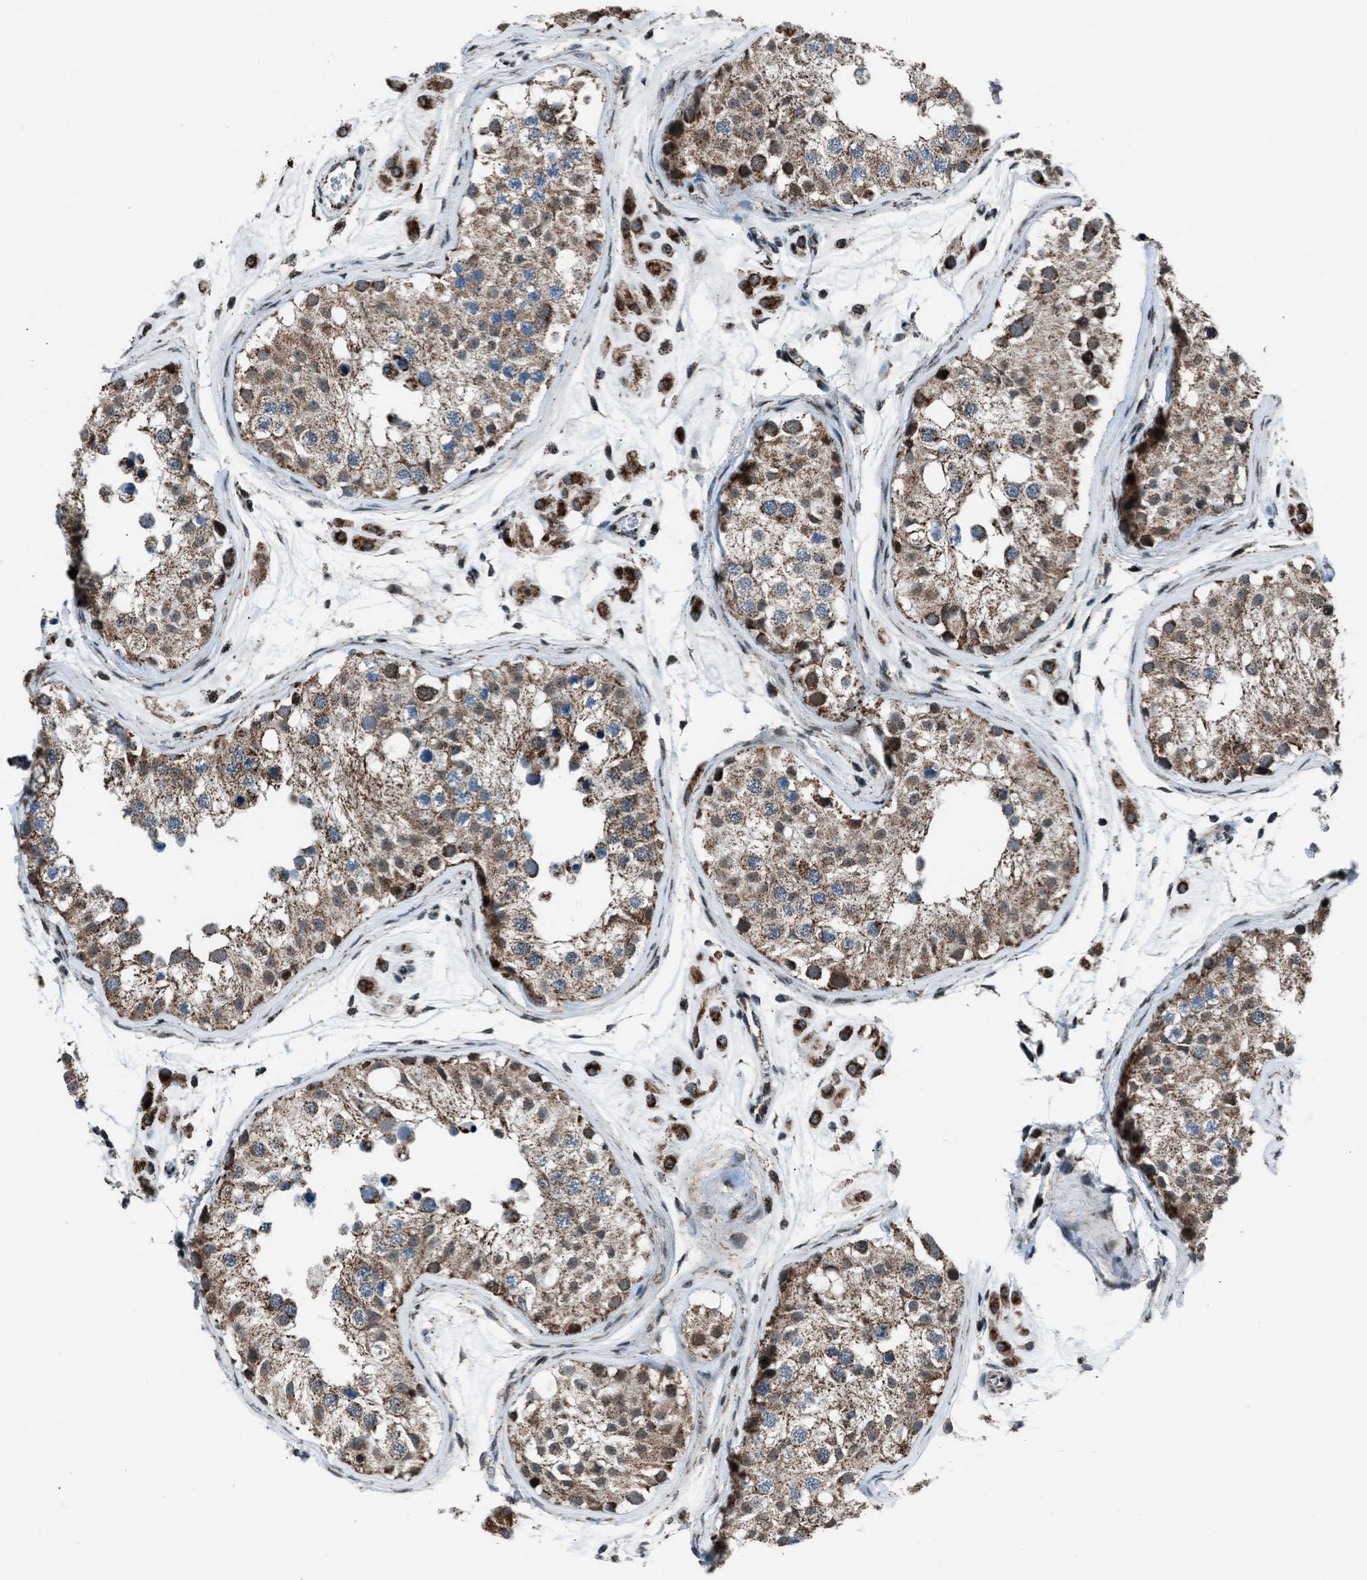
{"staining": {"intensity": "moderate", "quantity": ">75%", "location": "cytoplasmic/membranous,nuclear"}, "tissue": "testis", "cell_type": "Cells in seminiferous ducts", "image_type": "normal", "snomed": [{"axis": "morphology", "description": "Normal tissue, NOS"}, {"axis": "morphology", "description": "Adenocarcinoma, metastatic, NOS"}, {"axis": "topography", "description": "Testis"}], "caption": "Testis stained with DAB immunohistochemistry exhibits medium levels of moderate cytoplasmic/membranous,nuclear positivity in approximately >75% of cells in seminiferous ducts.", "gene": "MORC3", "patient": {"sex": "male", "age": 26}}